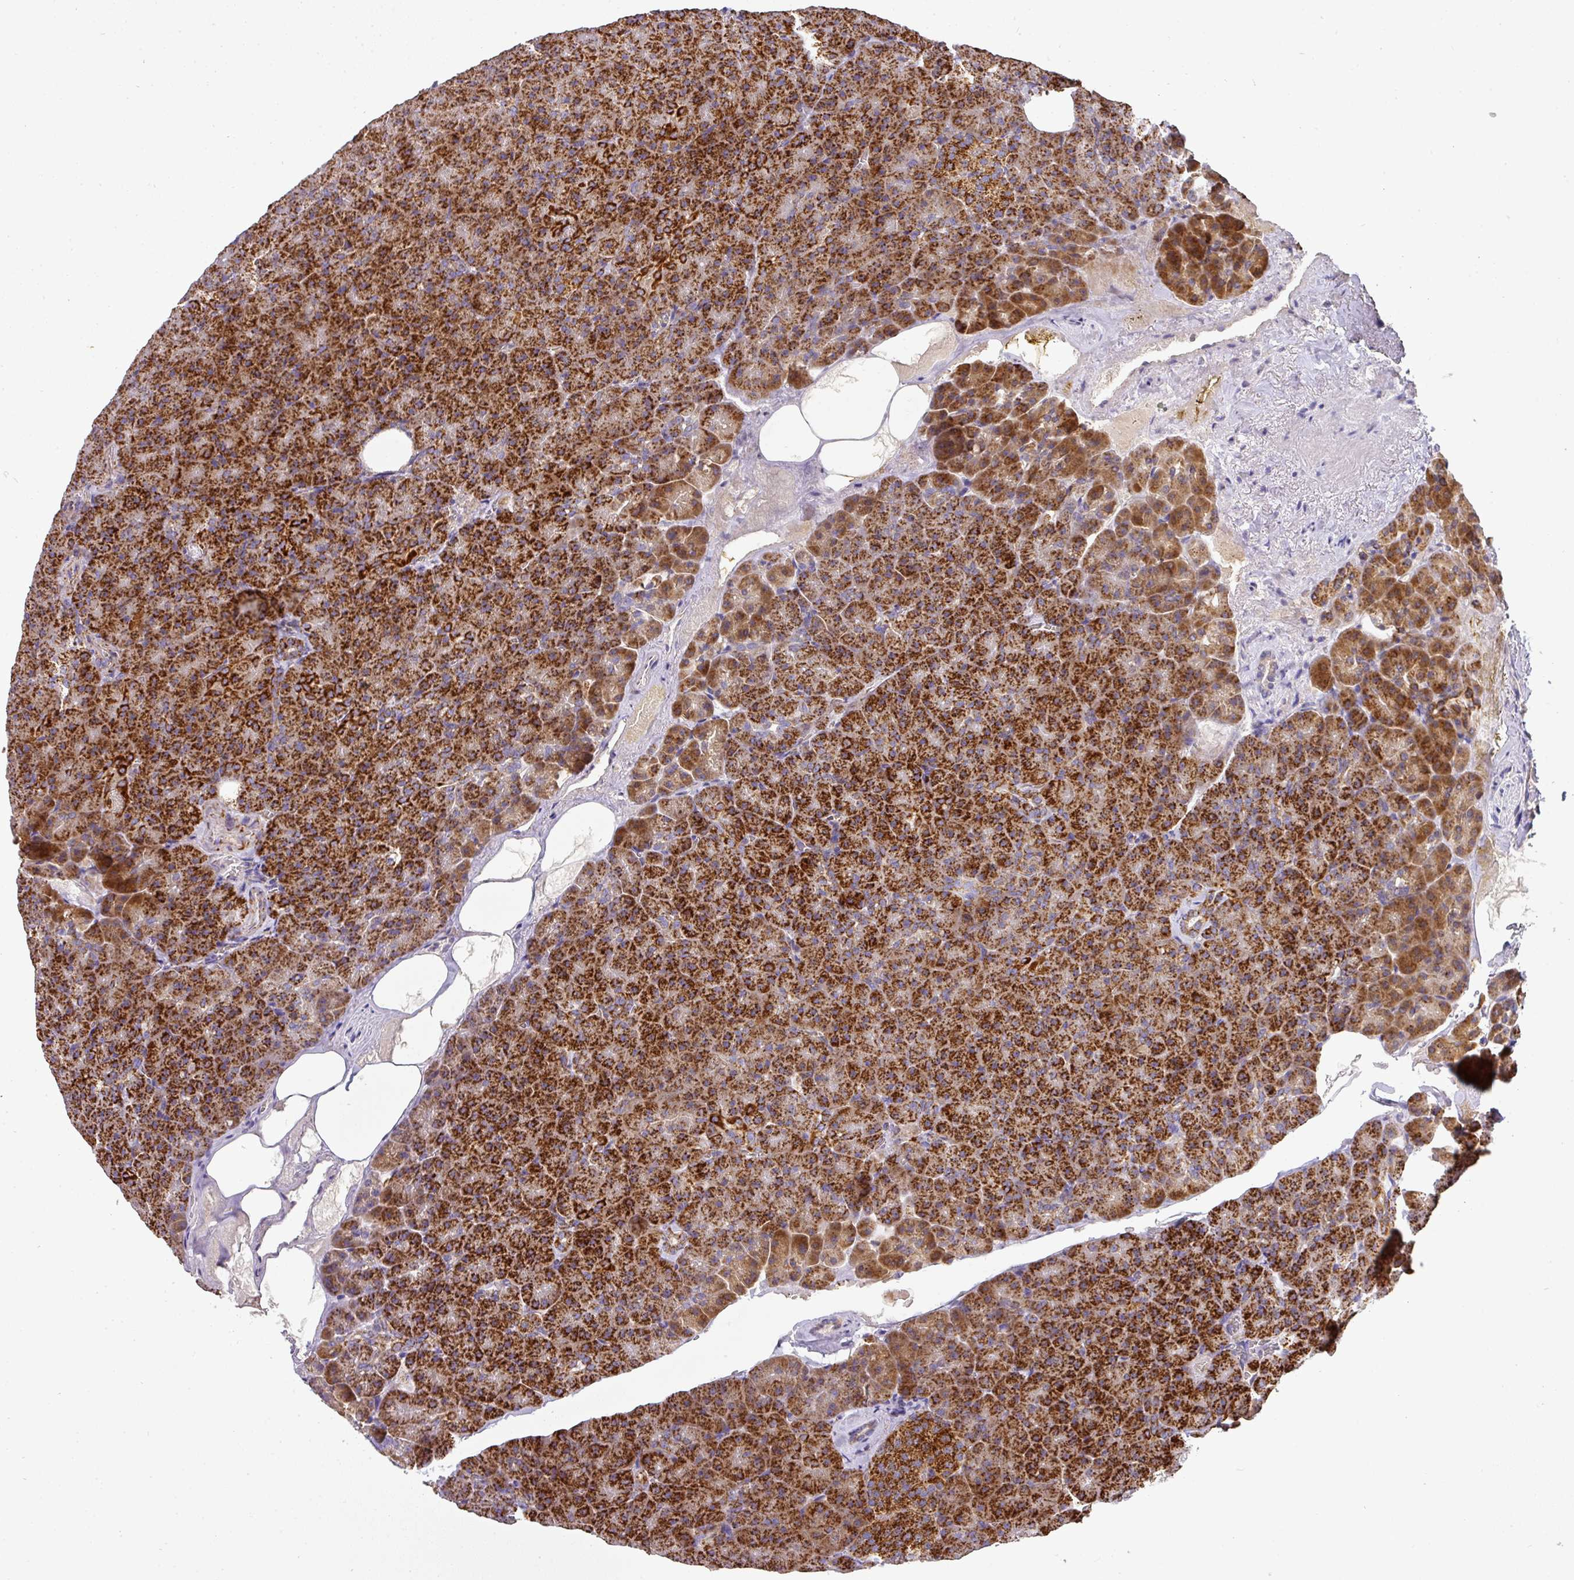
{"staining": {"intensity": "strong", "quantity": ">75%", "location": "cytoplasmic/membranous"}, "tissue": "pancreas", "cell_type": "Exocrine glandular cells", "image_type": "normal", "snomed": [{"axis": "morphology", "description": "Normal tissue, NOS"}, {"axis": "topography", "description": "Pancreas"}], "caption": "Strong cytoplasmic/membranous expression is appreciated in about >75% of exocrine glandular cells in normal pancreas. (DAB (3,3'-diaminobenzidine) IHC, brown staining for protein, blue staining for nuclei).", "gene": "UQCRFS1", "patient": {"sex": "female", "age": 74}}